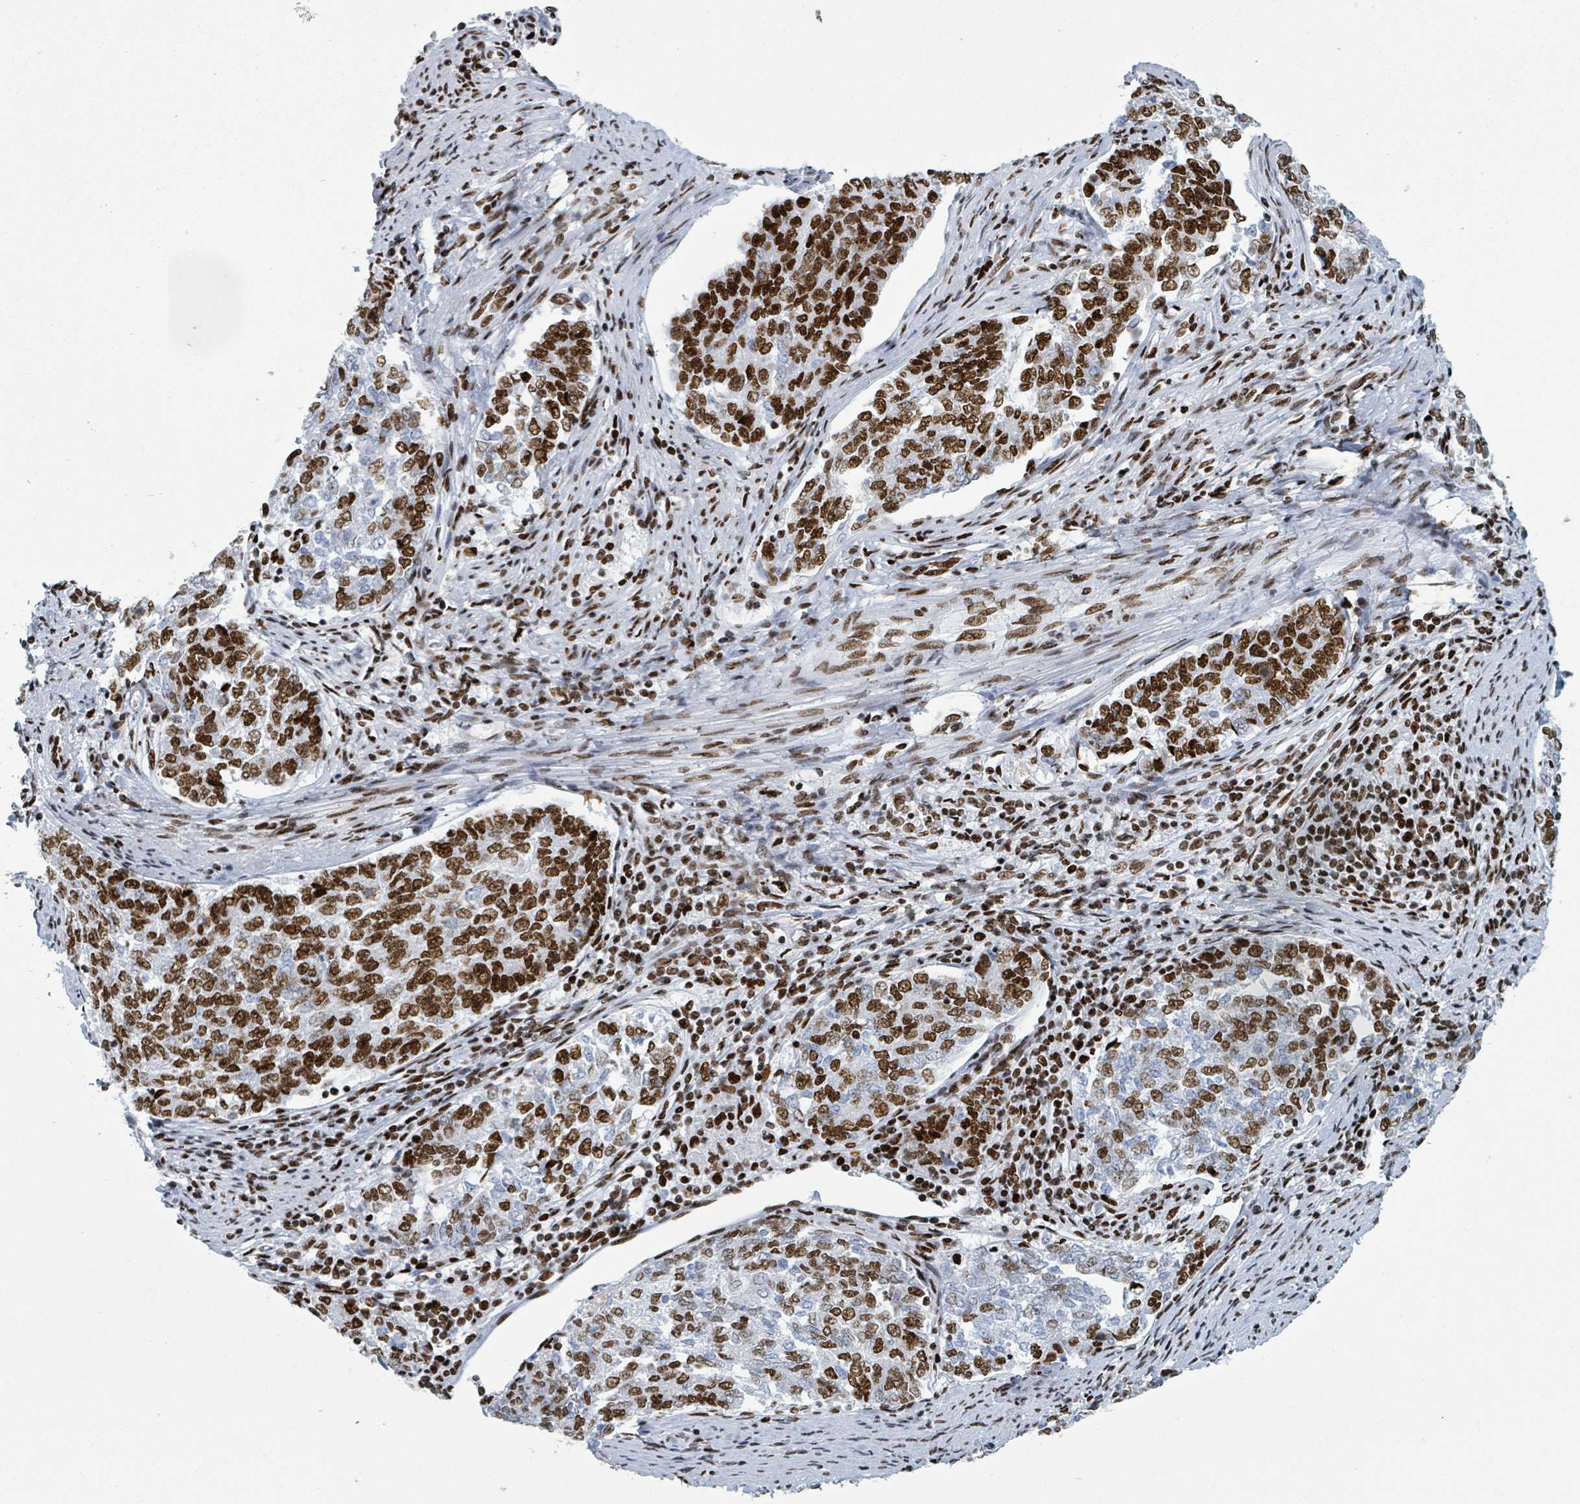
{"staining": {"intensity": "strong", "quantity": "25%-75%", "location": "nuclear"}, "tissue": "endometrial cancer", "cell_type": "Tumor cells", "image_type": "cancer", "snomed": [{"axis": "morphology", "description": "Adenocarcinoma, NOS"}, {"axis": "topography", "description": "Endometrium"}], "caption": "Endometrial cancer (adenocarcinoma) was stained to show a protein in brown. There is high levels of strong nuclear positivity in about 25%-75% of tumor cells. (DAB IHC with brightfield microscopy, high magnification).", "gene": "DHX16", "patient": {"sex": "female", "age": 80}}